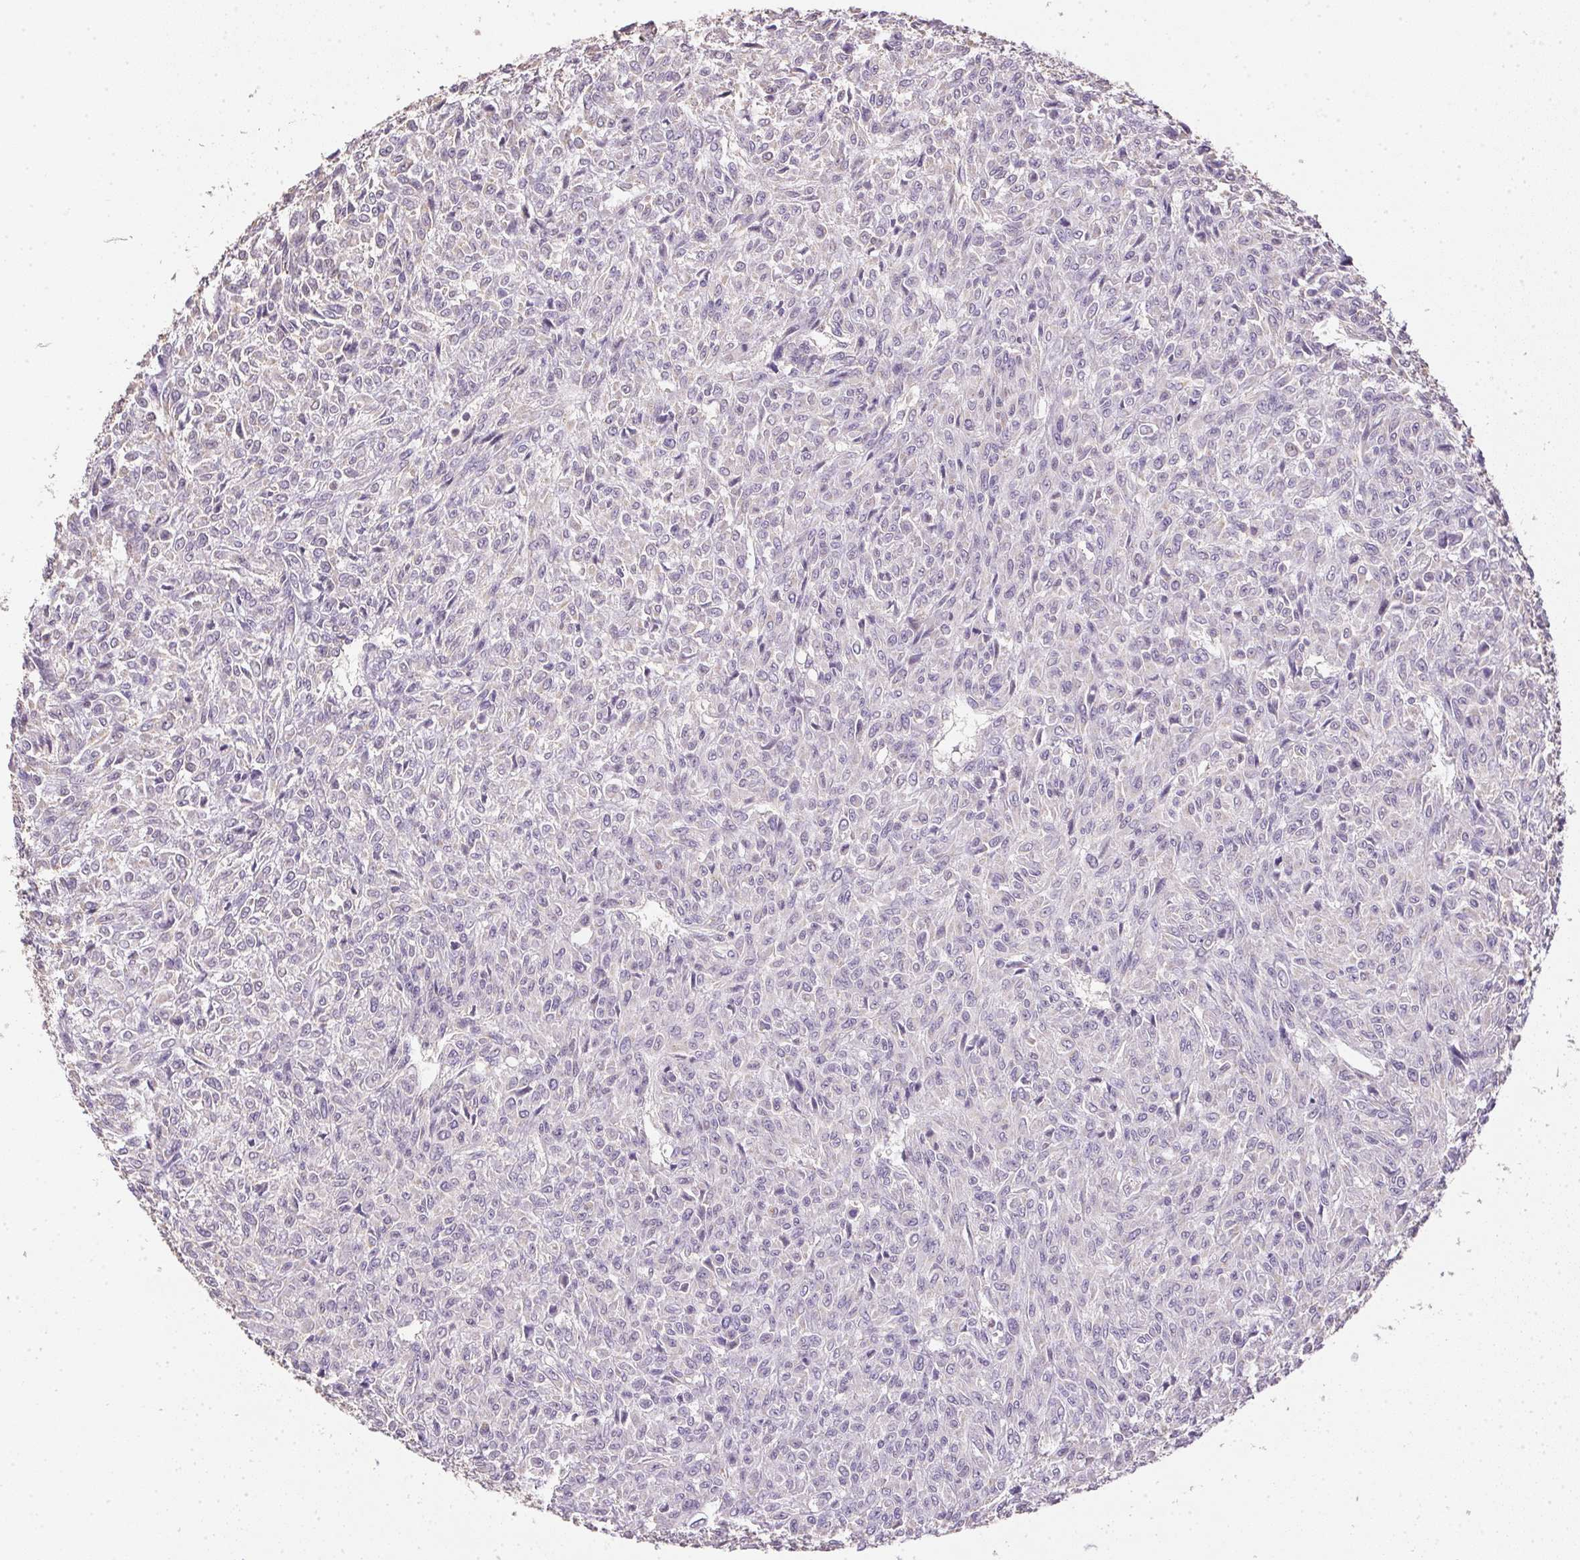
{"staining": {"intensity": "negative", "quantity": "none", "location": "none"}, "tissue": "renal cancer", "cell_type": "Tumor cells", "image_type": "cancer", "snomed": [{"axis": "morphology", "description": "Adenocarcinoma, NOS"}, {"axis": "topography", "description": "Kidney"}], "caption": "This is a image of IHC staining of renal adenocarcinoma, which shows no positivity in tumor cells.", "gene": "SPACA9", "patient": {"sex": "male", "age": 58}}